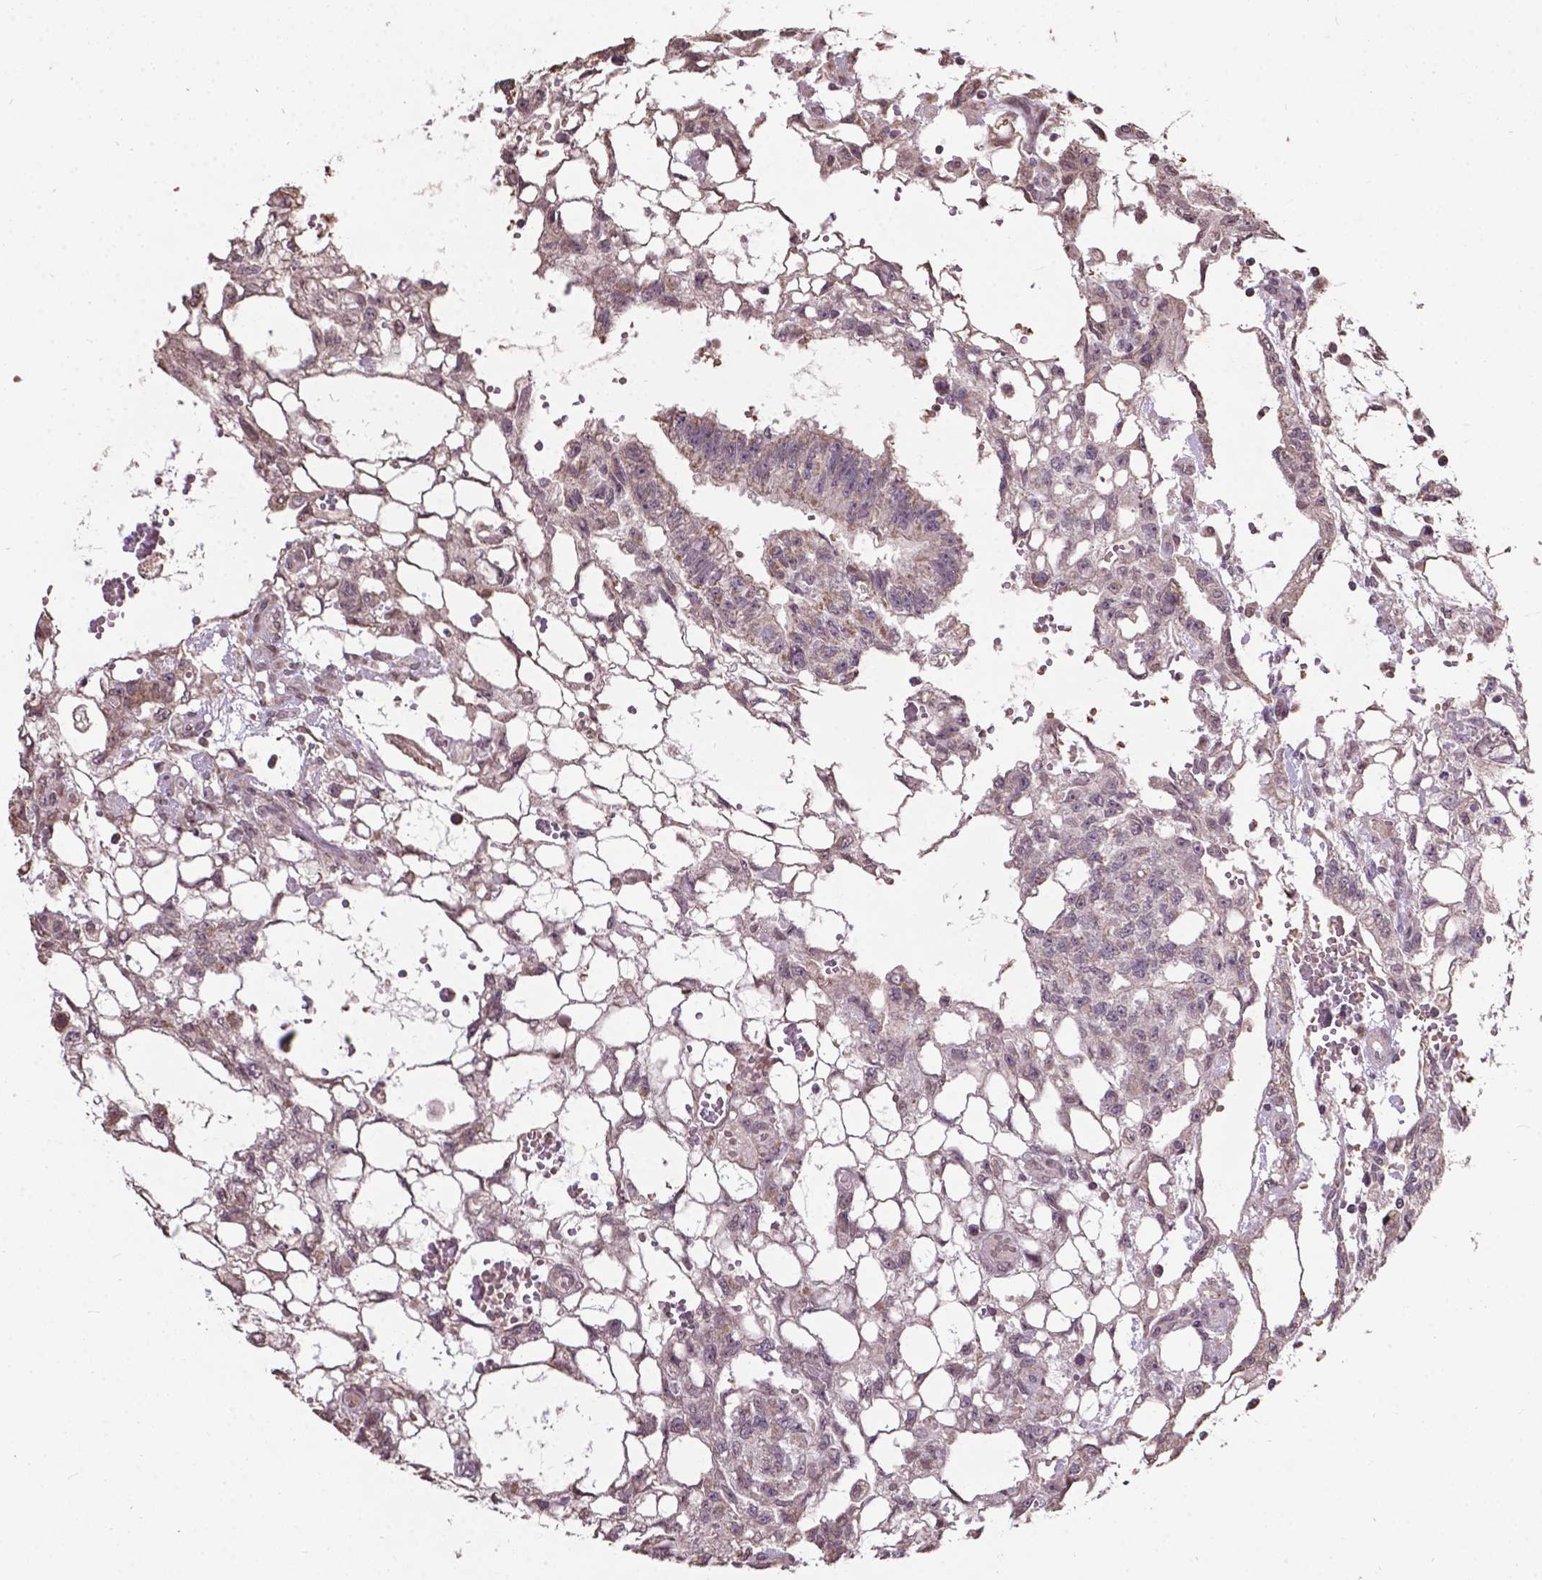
{"staining": {"intensity": "weak", "quantity": "<25%", "location": "cytoplasmic/membranous"}, "tissue": "testis cancer", "cell_type": "Tumor cells", "image_type": "cancer", "snomed": [{"axis": "morphology", "description": "Carcinoma, Embryonal, NOS"}, {"axis": "topography", "description": "Testis"}], "caption": "Immunohistochemistry (IHC) of testis cancer displays no positivity in tumor cells.", "gene": "GLRA2", "patient": {"sex": "male", "age": 32}}